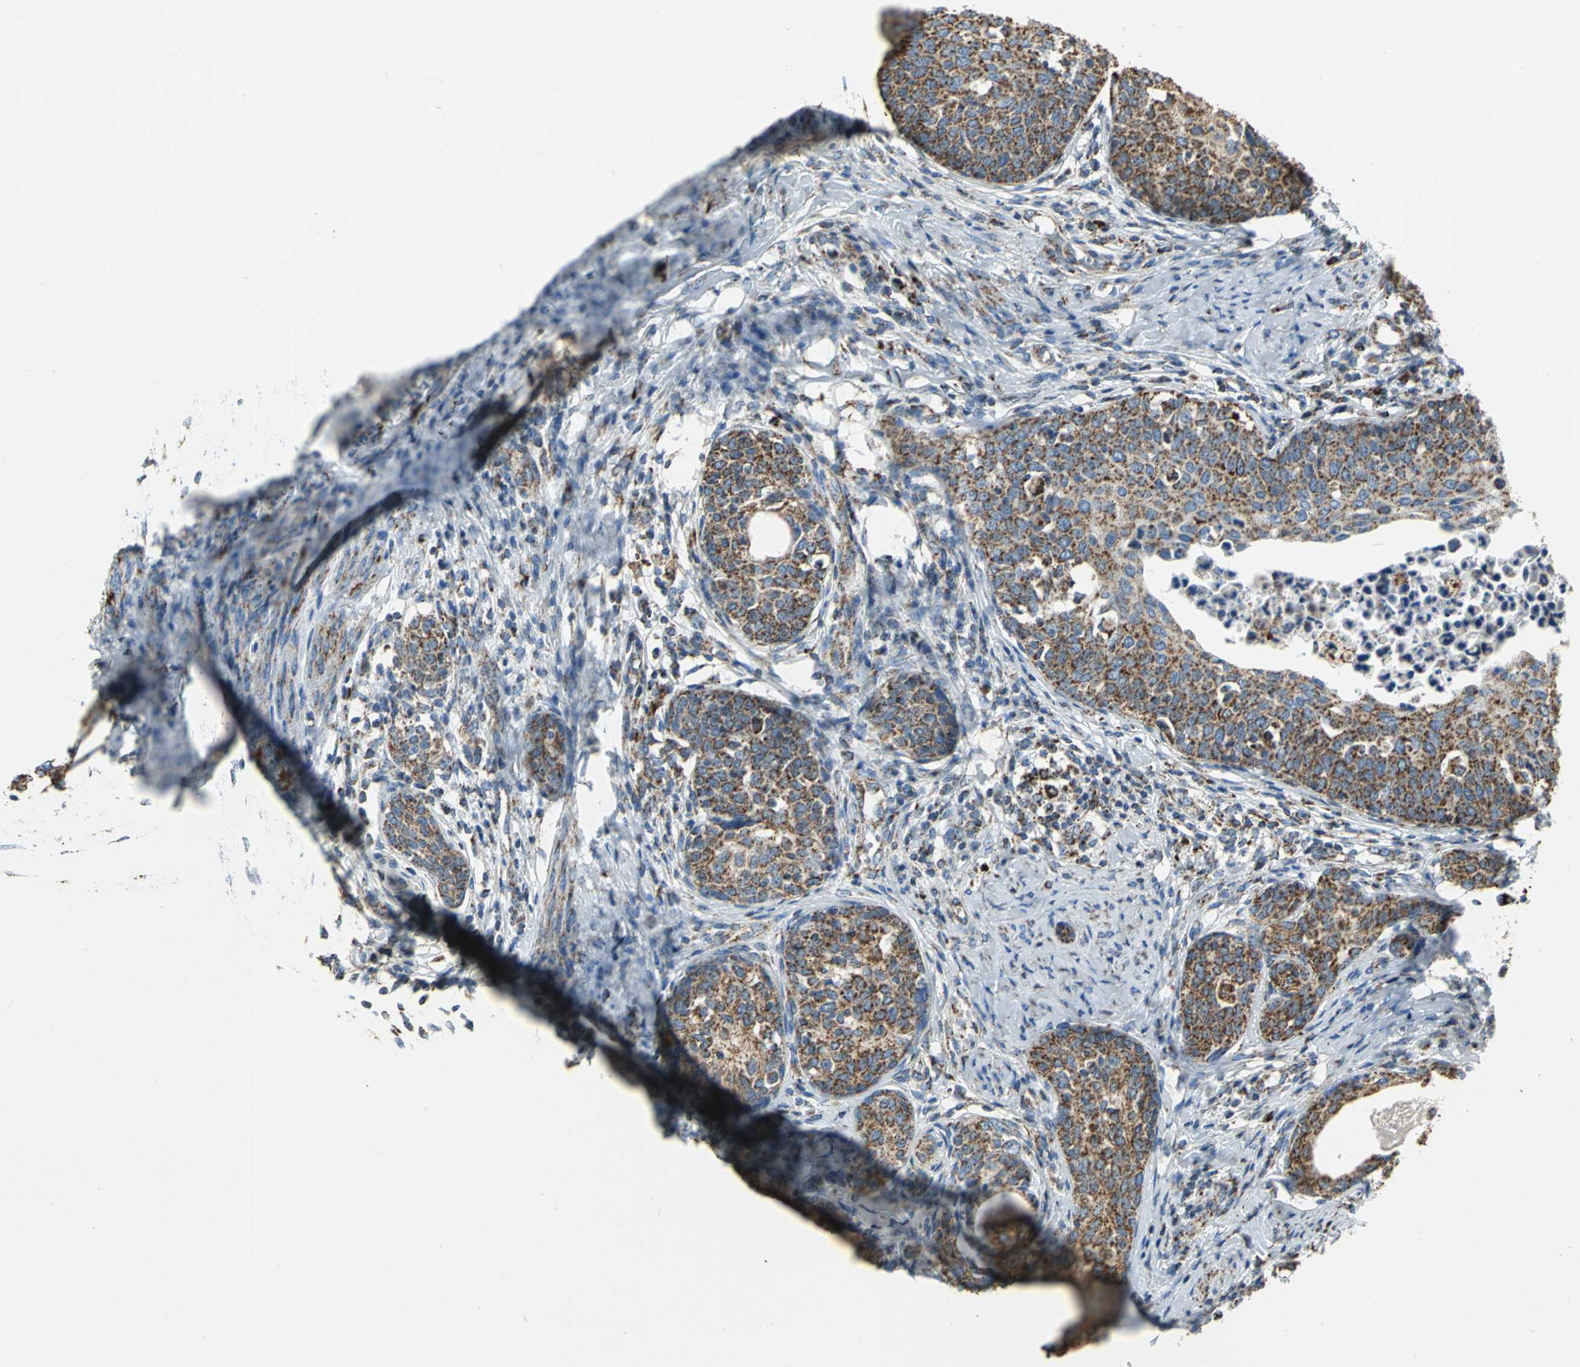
{"staining": {"intensity": "strong", "quantity": ">75%", "location": "cytoplasmic/membranous"}, "tissue": "cervical cancer", "cell_type": "Tumor cells", "image_type": "cancer", "snomed": [{"axis": "morphology", "description": "Squamous cell carcinoma, NOS"}, {"axis": "morphology", "description": "Adenocarcinoma, NOS"}, {"axis": "topography", "description": "Cervix"}], "caption": "Immunohistochemical staining of cervical cancer reveals high levels of strong cytoplasmic/membranous protein expression in approximately >75% of tumor cells.", "gene": "NTRK1", "patient": {"sex": "female", "age": 52}}